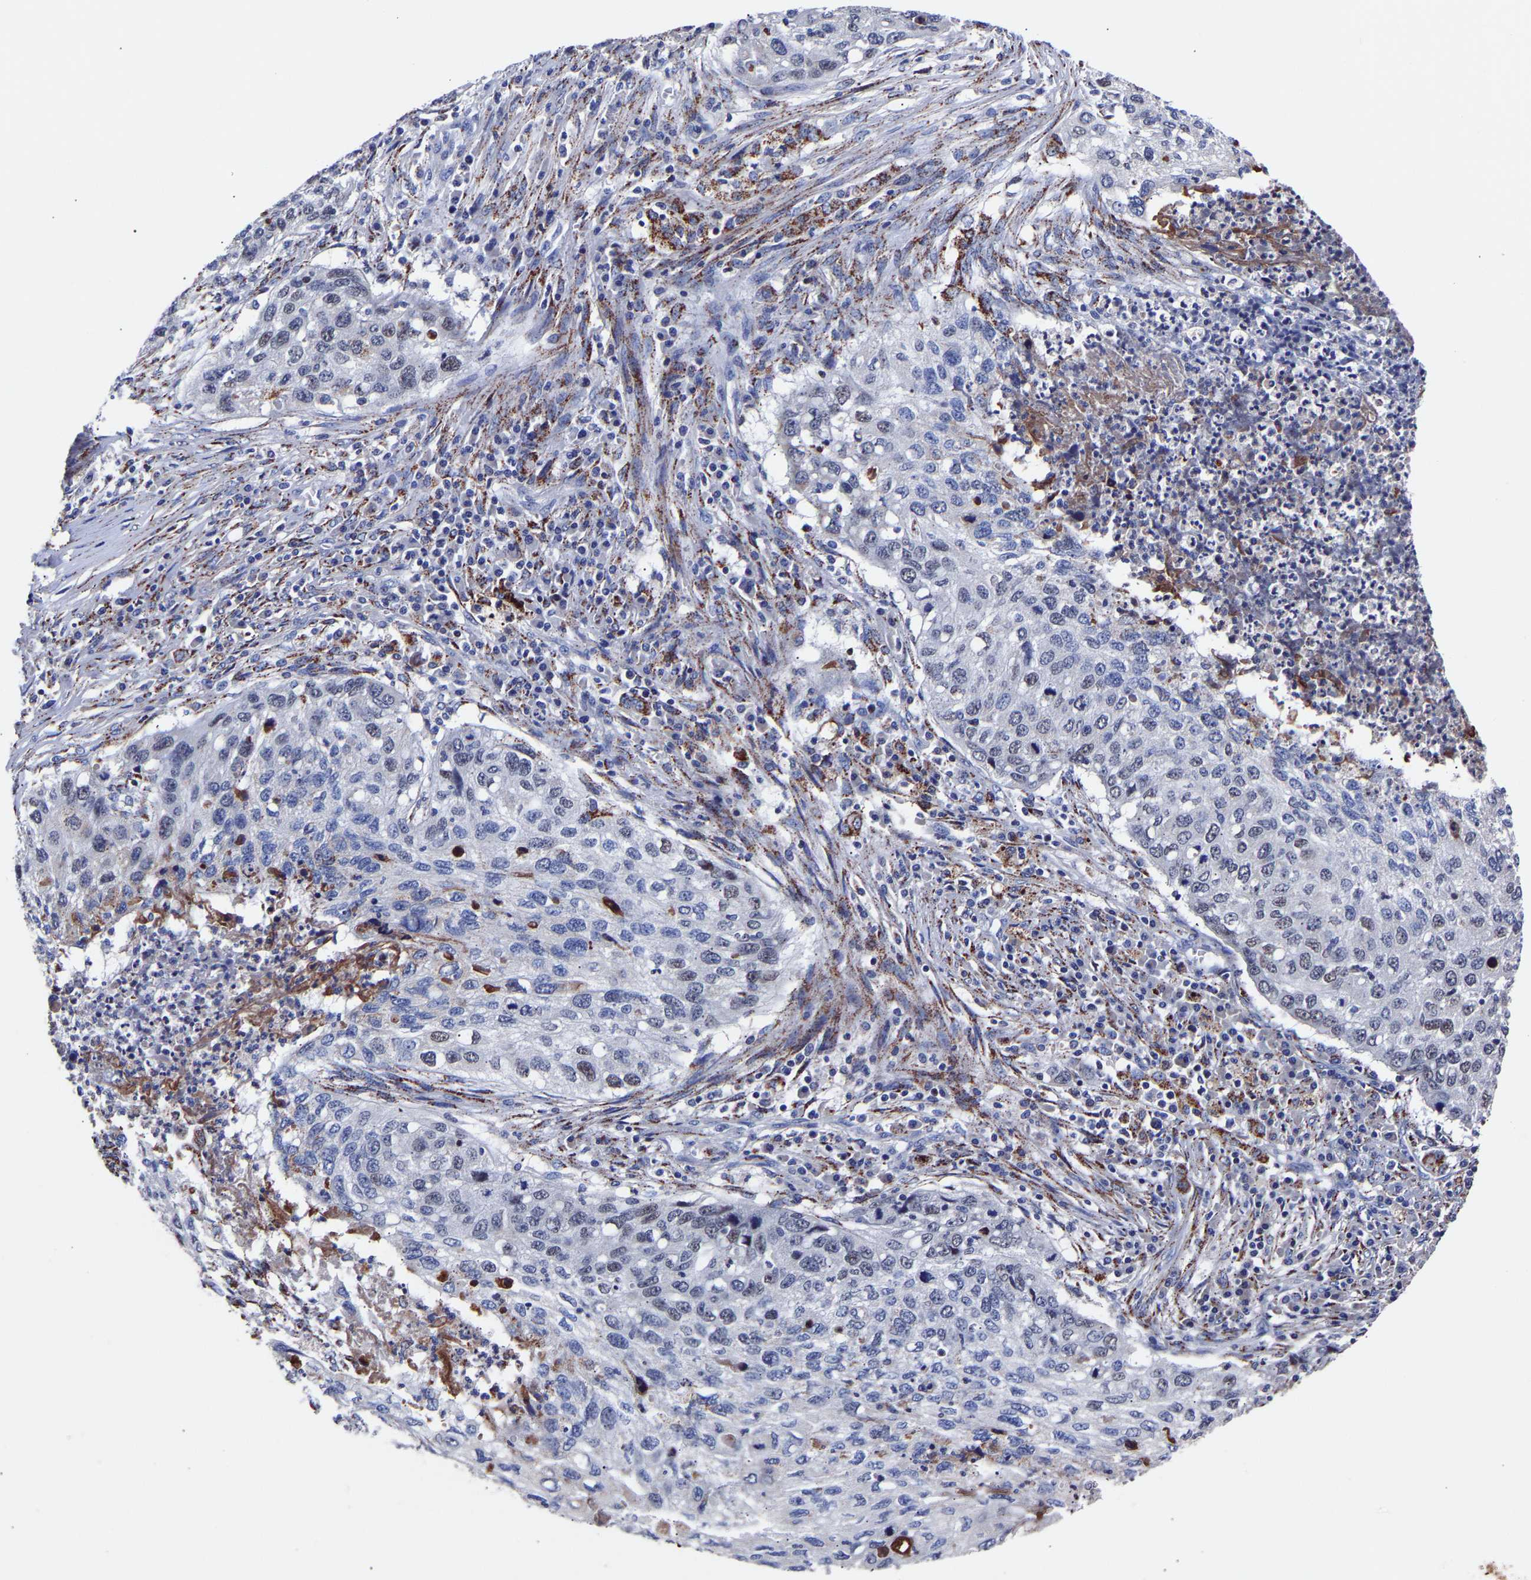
{"staining": {"intensity": "negative", "quantity": "none", "location": "none"}, "tissue": "lung cancer", "cell_type": "Tumor cells", "image_type": "cancer", "snomed": [{"axis": "morphology", "description": "Squamous cell carcinoma, NOS"}, {"axis": "topography", "description": "Lung"}], "caption": "The image demonstrates no significant positivity in tumor cells of lung cancer.", "gene": "SEM1", "patient": {"sex": "female", "age": 63}}